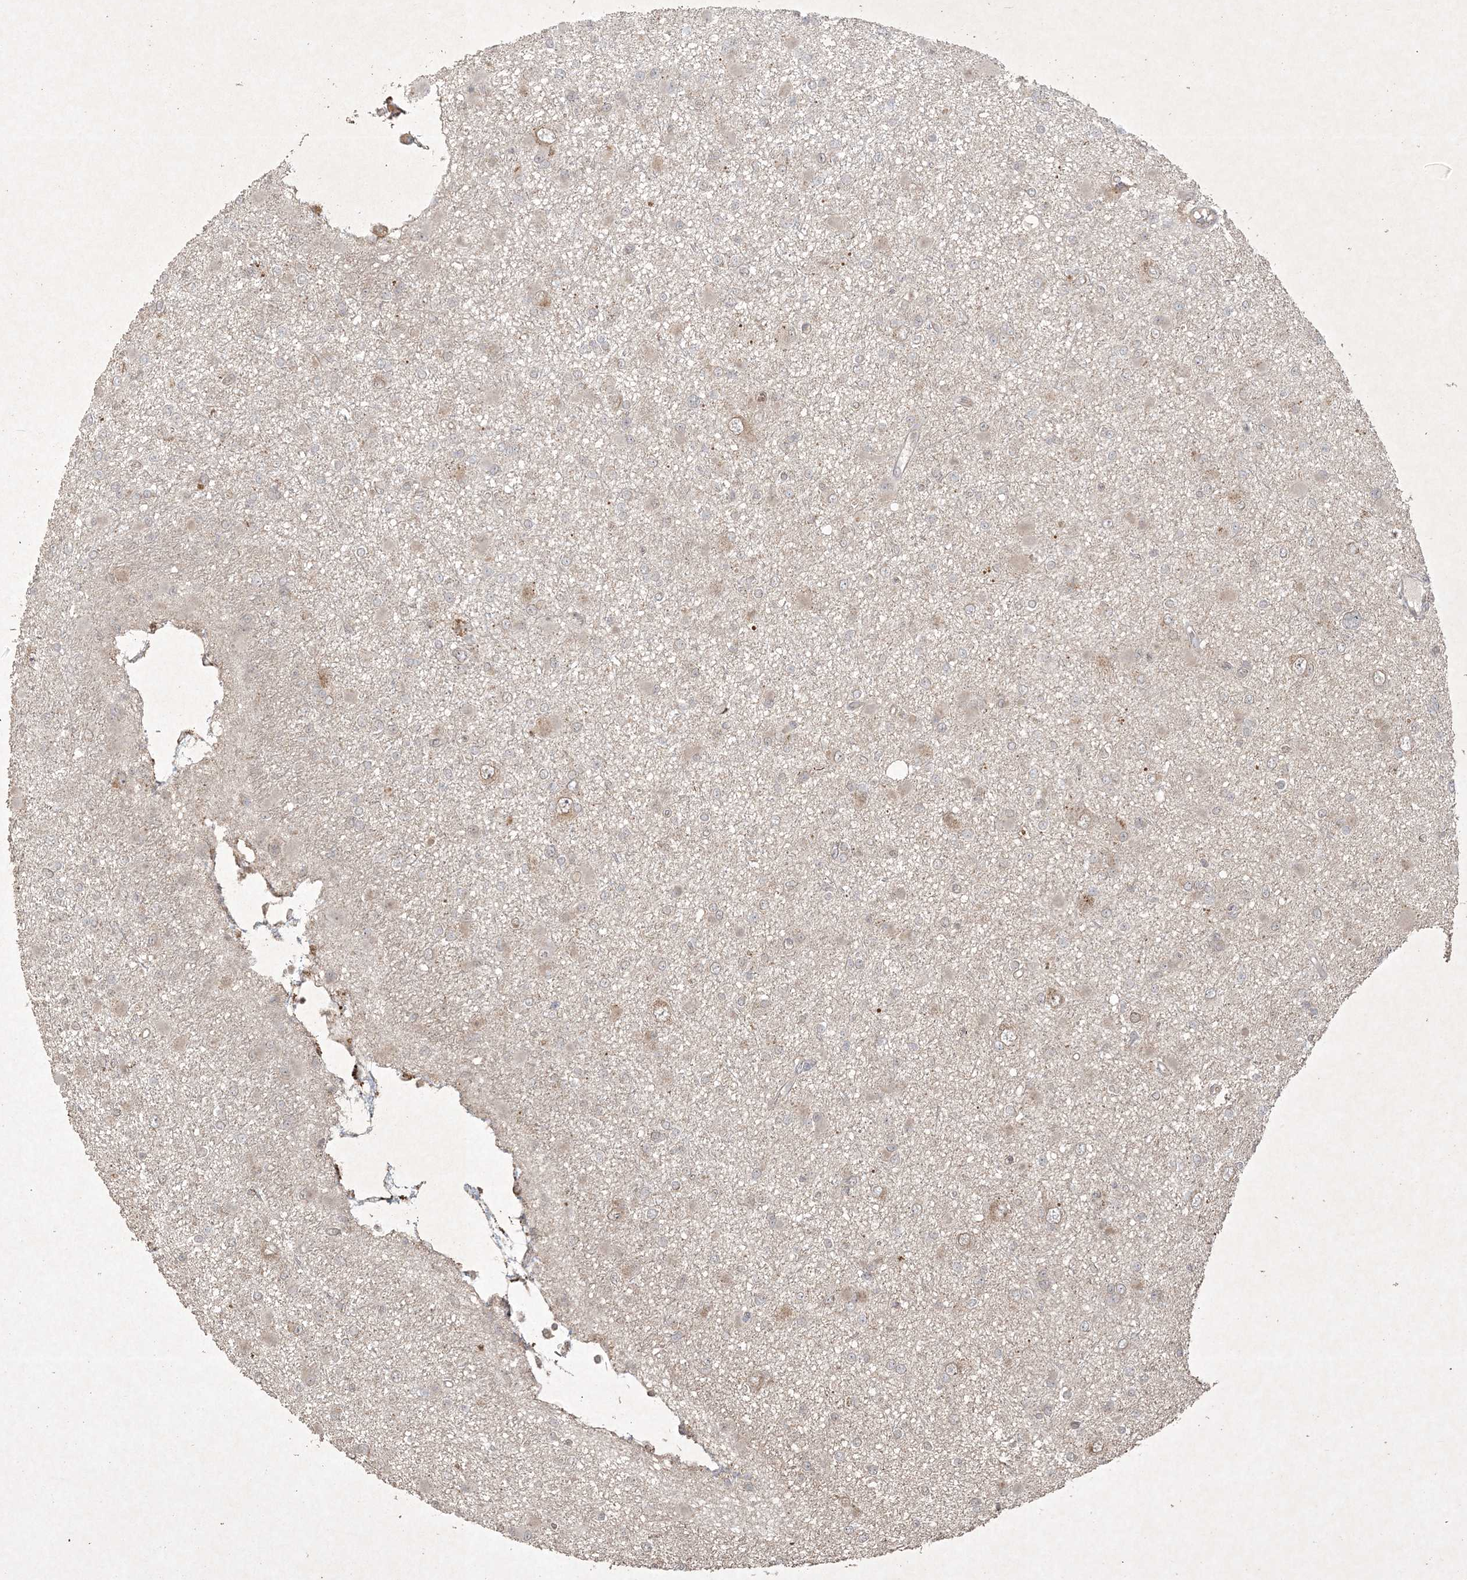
{"staining": {"intensity": "negative", "quantity": "none", "location": "none"}, "tissue": "glioma", "cell_type": "Tumor cells", "image_type": "cancer", "snomed": [{"axis": "morphology", "description": "Glioma, malignant, Low grade"}, {"axis": "topography", "description": "Brain"}], "caption": "An IHC image of malignant glioma (low-grade) is shown. There is no staining in tumor cells of malignant glioma (low-grade). Nuclei are stained in blue.", "gene": "NRBP2", "patient": {"sex": "female", "age": 22}}